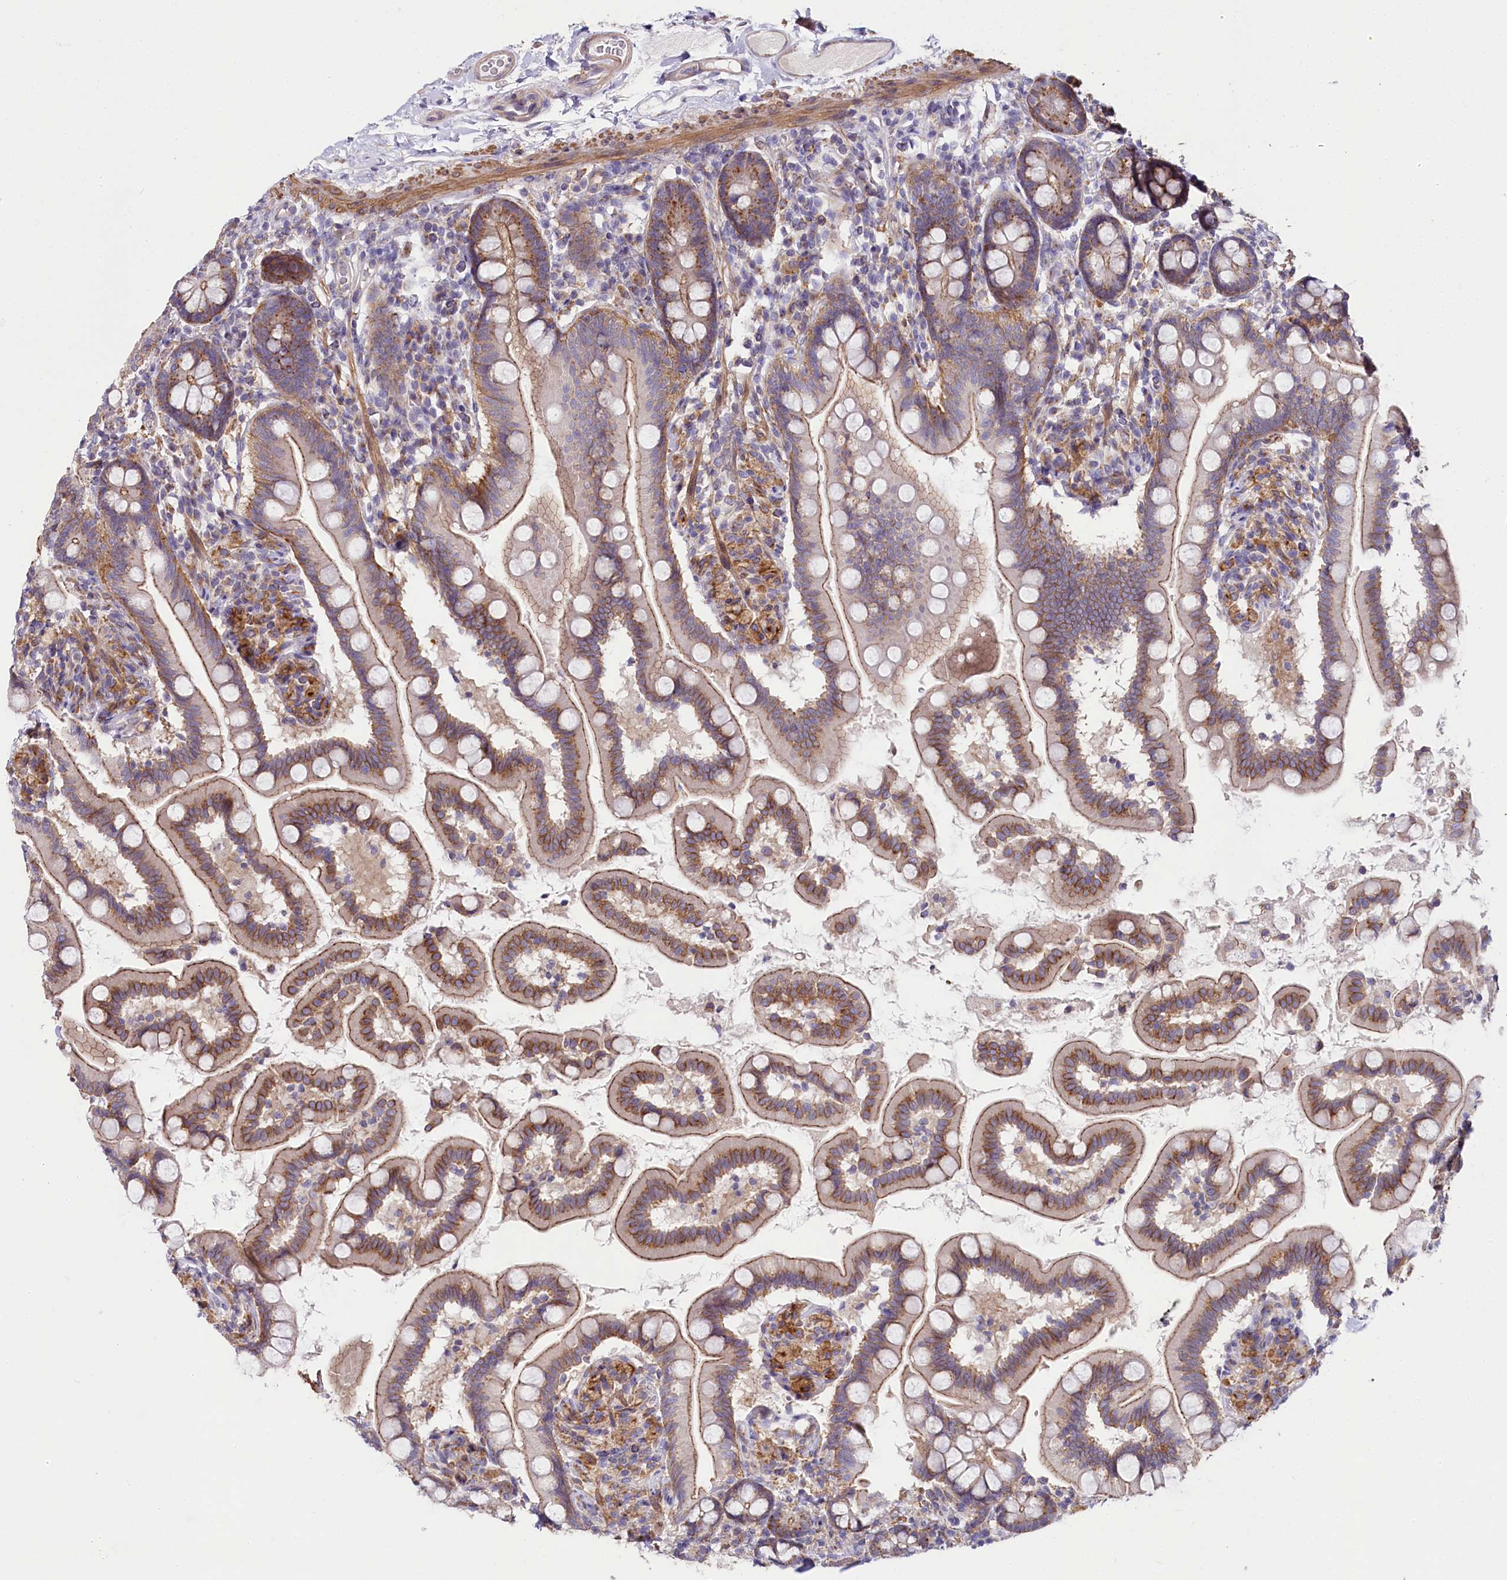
{"staining": {"intensity": "moderate", "quantity": "25%-75%", "location": "cytoplasmic/membranous"}, "tissue": "small intestine", "cell_type": "Glandular cells", "image_type": "normal", "snomed": [{"axis": "morphology", "description": "Normal tissue, NOS"}, {"axis": "topography", "description": "Small intestine"}], "caption": "This is a micrograph of immunohistochemistry (IHC) staining of unremarkable small intestine, which shows moderate staining in the cytoplasmic/membranous of glandular cells.", "gene": "STX6", "patient": {"sex": "female", "age": 64}}